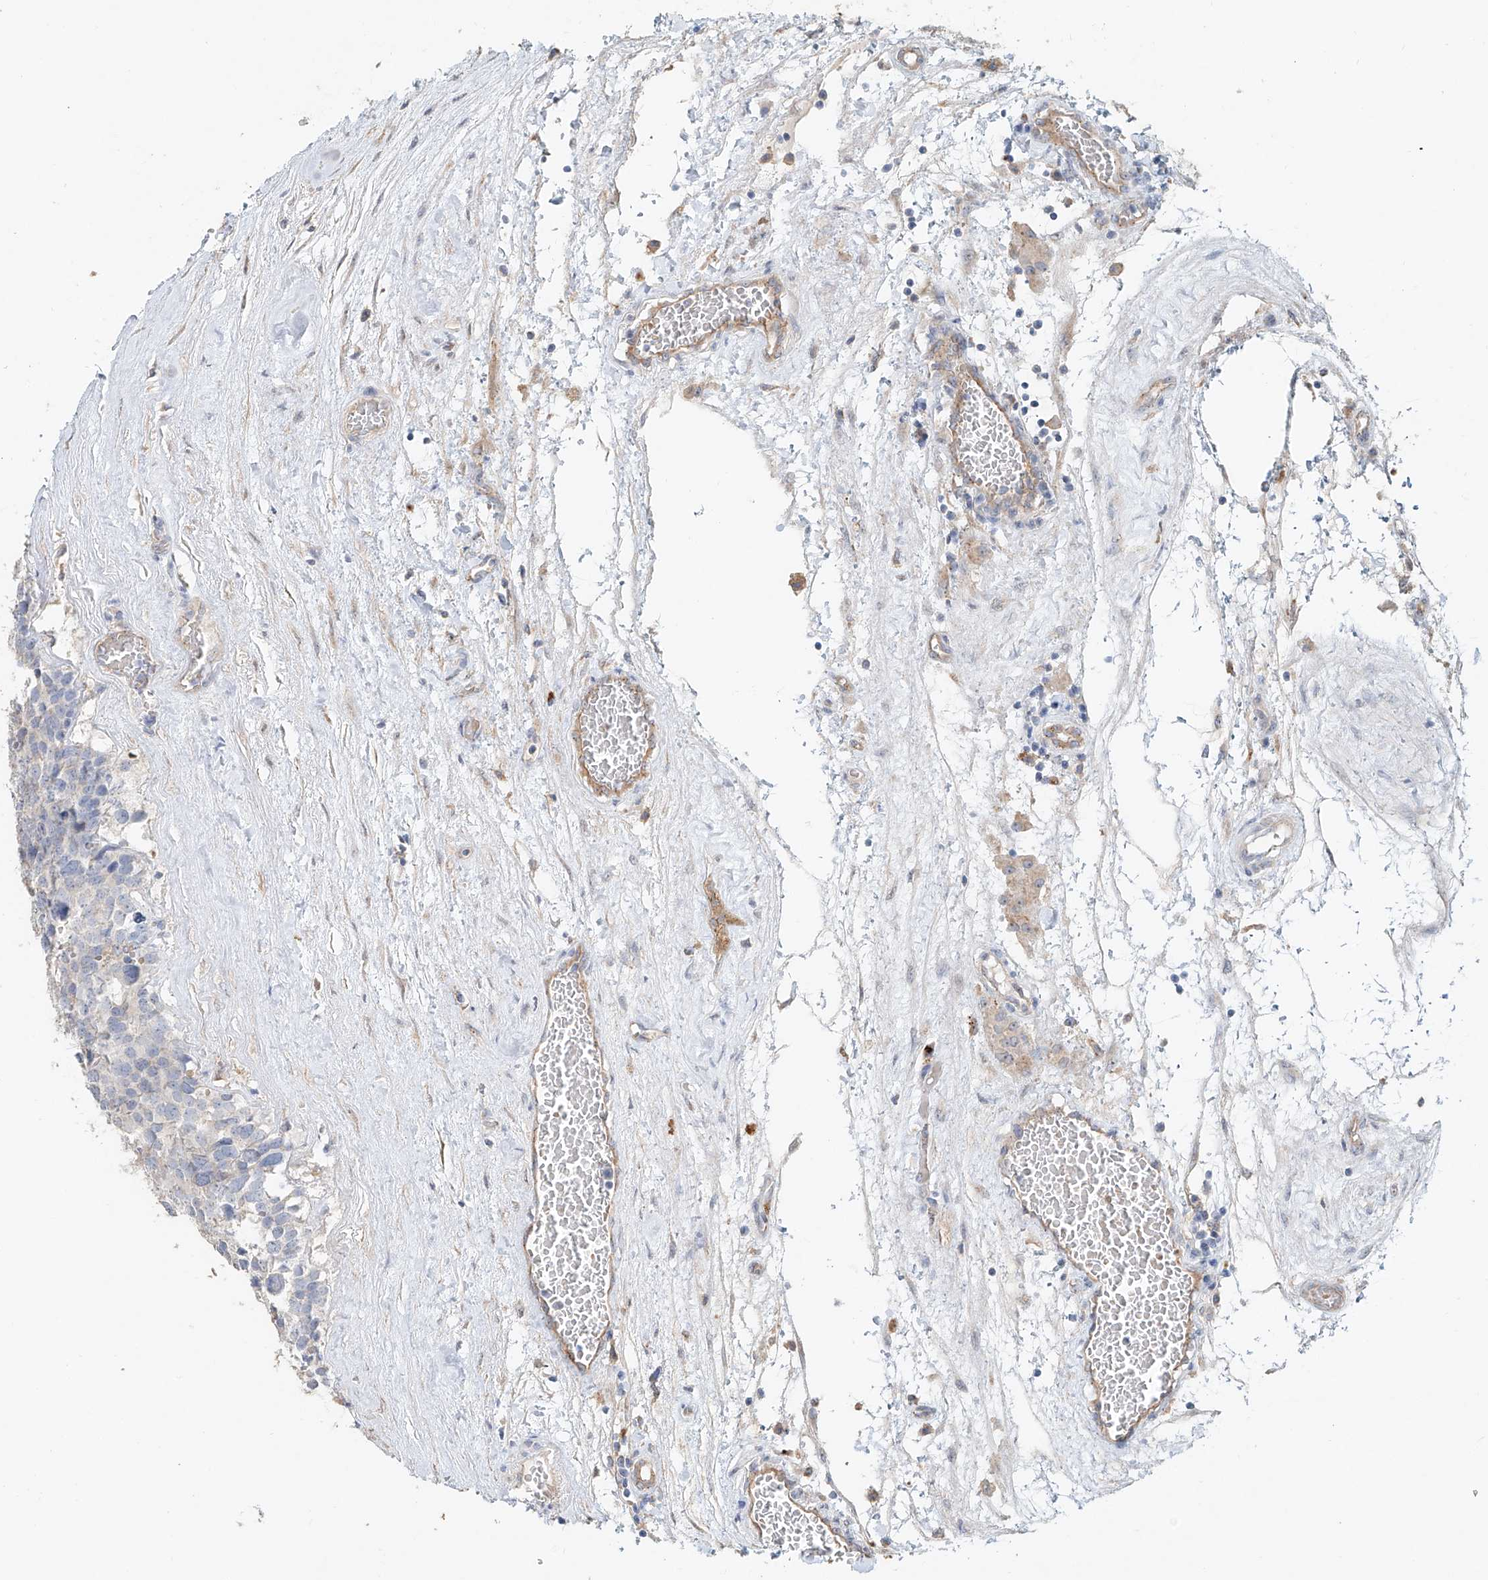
{"staining": {"intensity": "negative", "quantity": "none", "location": "none"}, "tissue": "testis cancer", "cell_type": "Tumor cells", "image_type": "cancer", "snomed": [{"axis": "morphology", "description": "Seminoma, NOS"}, {"axis": "topography", "description": "Testis"}], "caption": "Protein analysis of testis cancer reveals no significant expression in tumor cells. (DAB IHC with hematoxylin counter stain).", "gene": "TRIM47", "patient": {"sex": "male", "age": 71}}